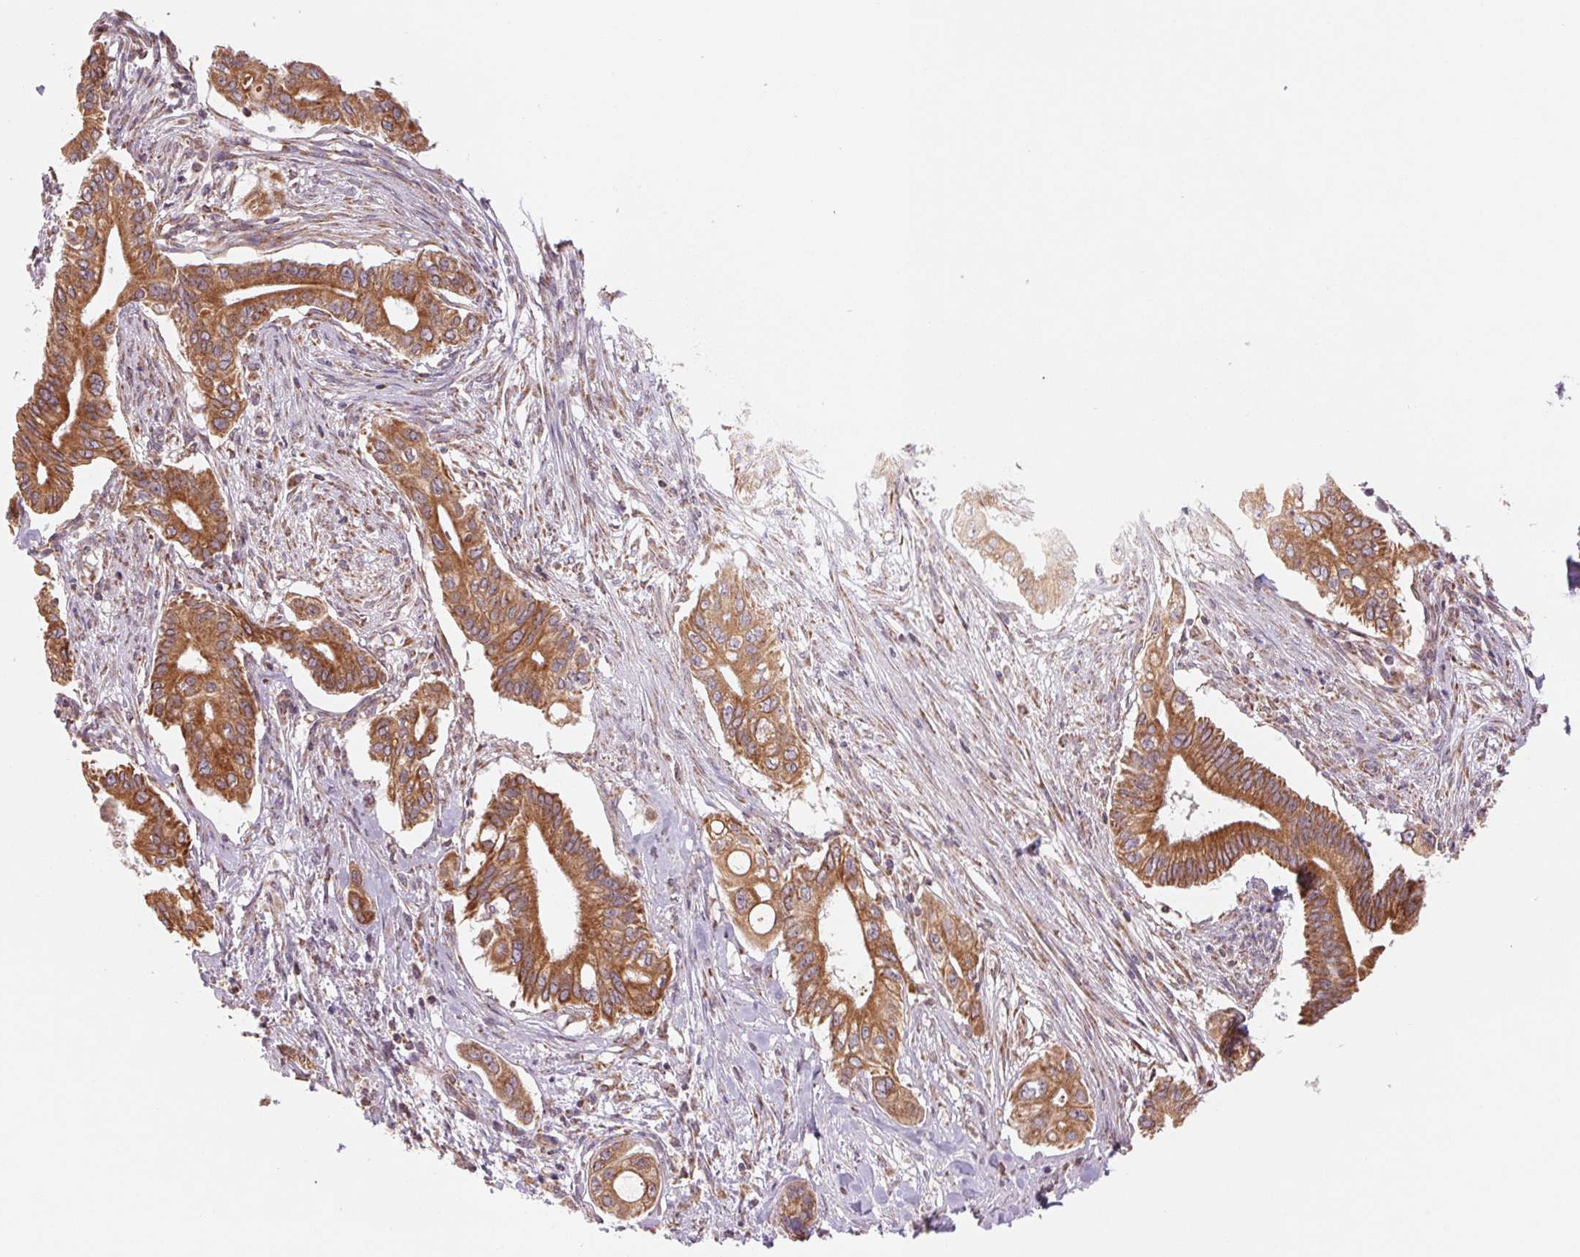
{"staining": {"intensity": "strong", "quantity": ">75%", "location": "cytoplasmic/membranous"}, "tissue": "pancreatic cancer", "cell_type": "Tumor cells", "image_type": "cancer", "snomed": [{"axis": "morphology", "description": "Adenocarcinoma, NOS"}, {"axis": "topography", "description": "Pancreas"}], "caption": "Protein expression analysis of human adenocarcinoma (pancreatic) reveals strong cytoplasmic/membranous positivity in approximately >75% of tumor cells. (DAB (3,3'-diaminobenzidine) IHC, brown staining for protein, blue staining for nuclei).", "gene": "MATCAP1", "patient": {"sex": "female", "age": 68}}